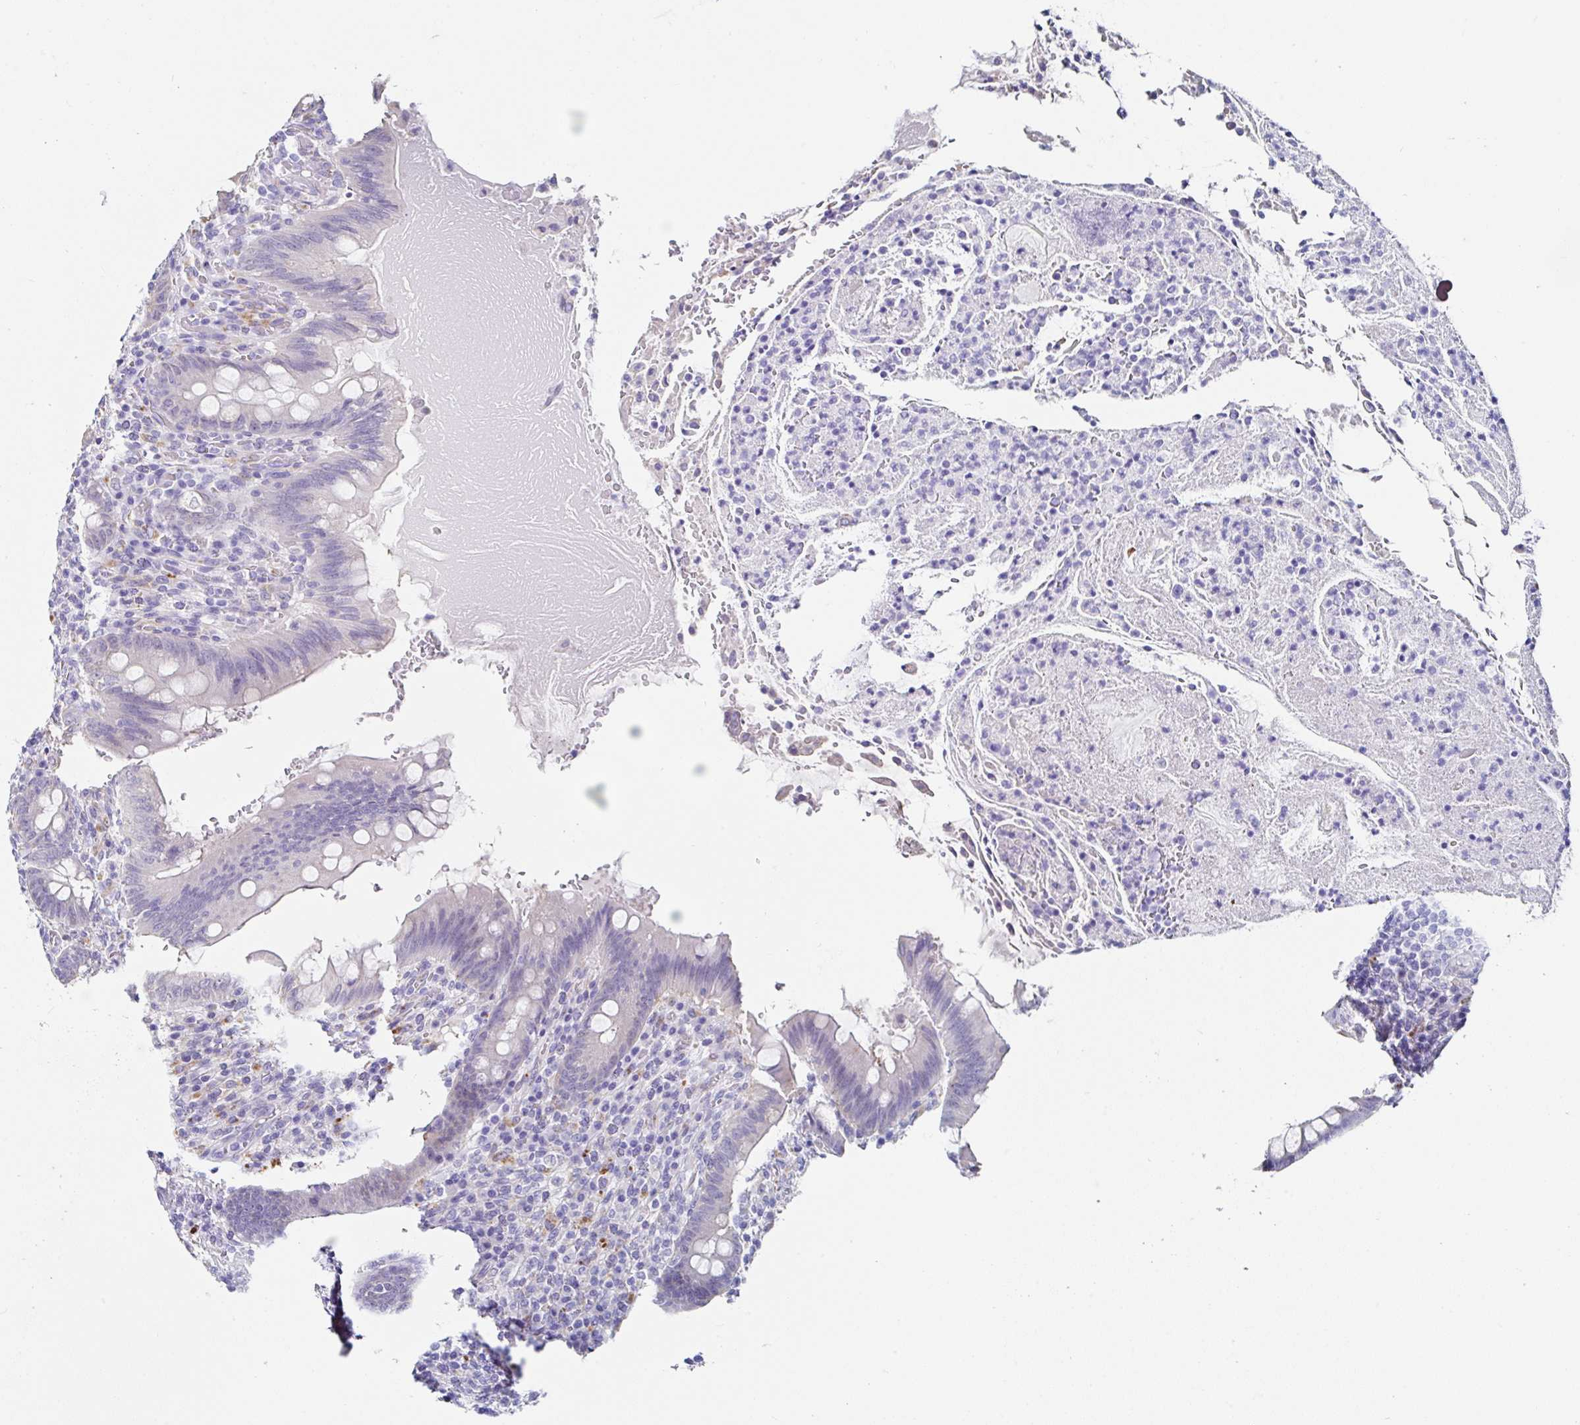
{"staining": {"intensity": "negative", "quantity": "none", "location": "none"}, "tissue": "appendix", "cell_type": "Glandular cells", "image_type": "normal", "snomed": [{"axis": "morphology", "description": "Normal tissue, NOS"}, {"axis": "topography", "description": "Appendix"}], "caption": "The histopathology image shows no significant expression in glandular cells of appendix. (IHC, brightfield microscopy, high magnification).", "gene": "TMPRSS11E", "patient": {"sex": "female", "age": 43}}